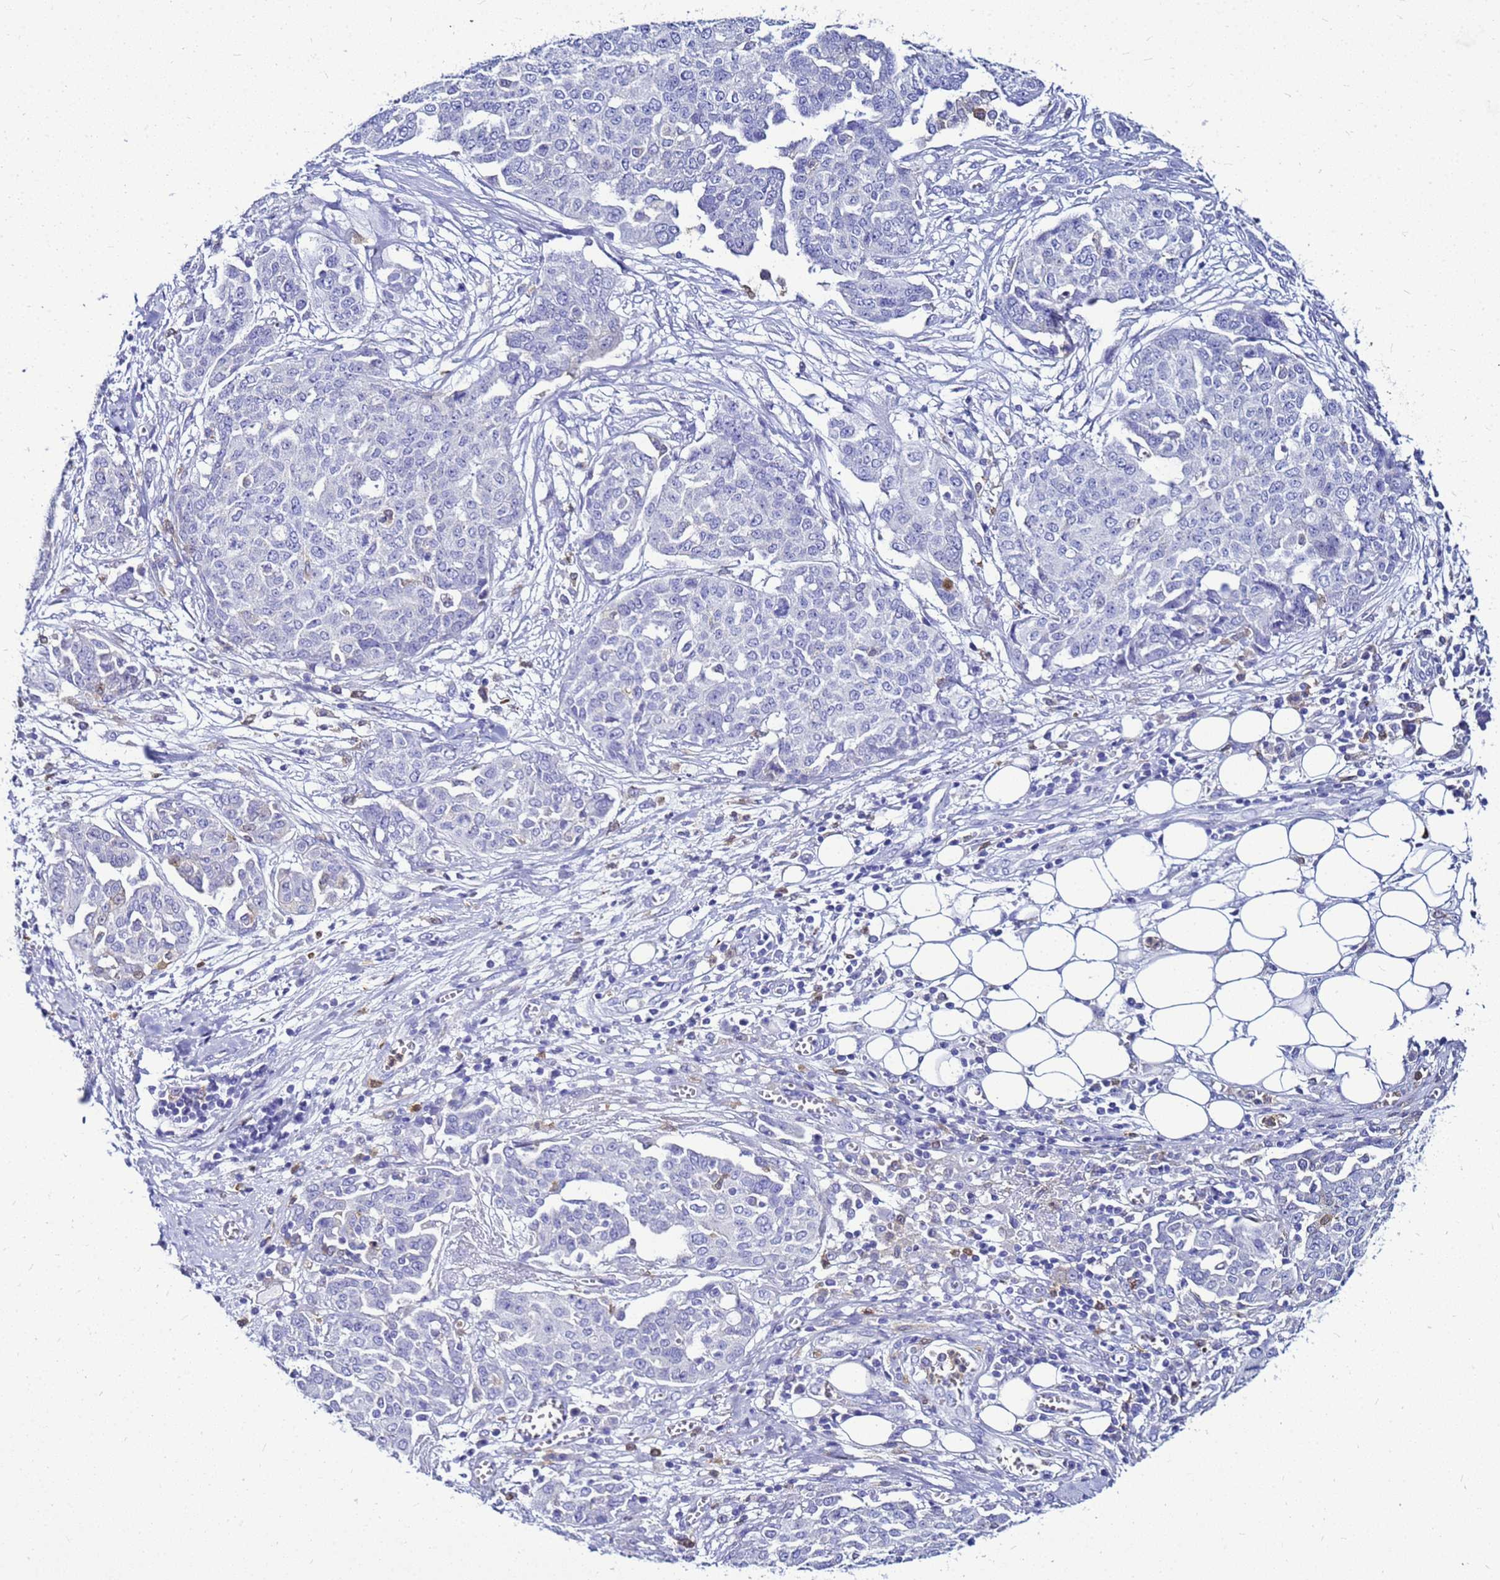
{"staining": {"intensity": "negative", "quantity": "none", "location": "none"}, "tissue": "ovarian cancer", "cell_type": "Tumor cells", "image_type": "cancer", "snomed": [{"axis": "morphology", "description": "Cystadenocarcinoma, serous, NOS"}, {"axis": "topography", "description": "Soft tissue"}, {"axis": "topography", "description": "Ovary"}], "caption": "This is an immunohistochemistry (IHC) photomicrograph of human ovarian cancer. There is no positivity in tumor cells.", "gene": "CSTA", "patient": {"sex": "female", "age": 57}}